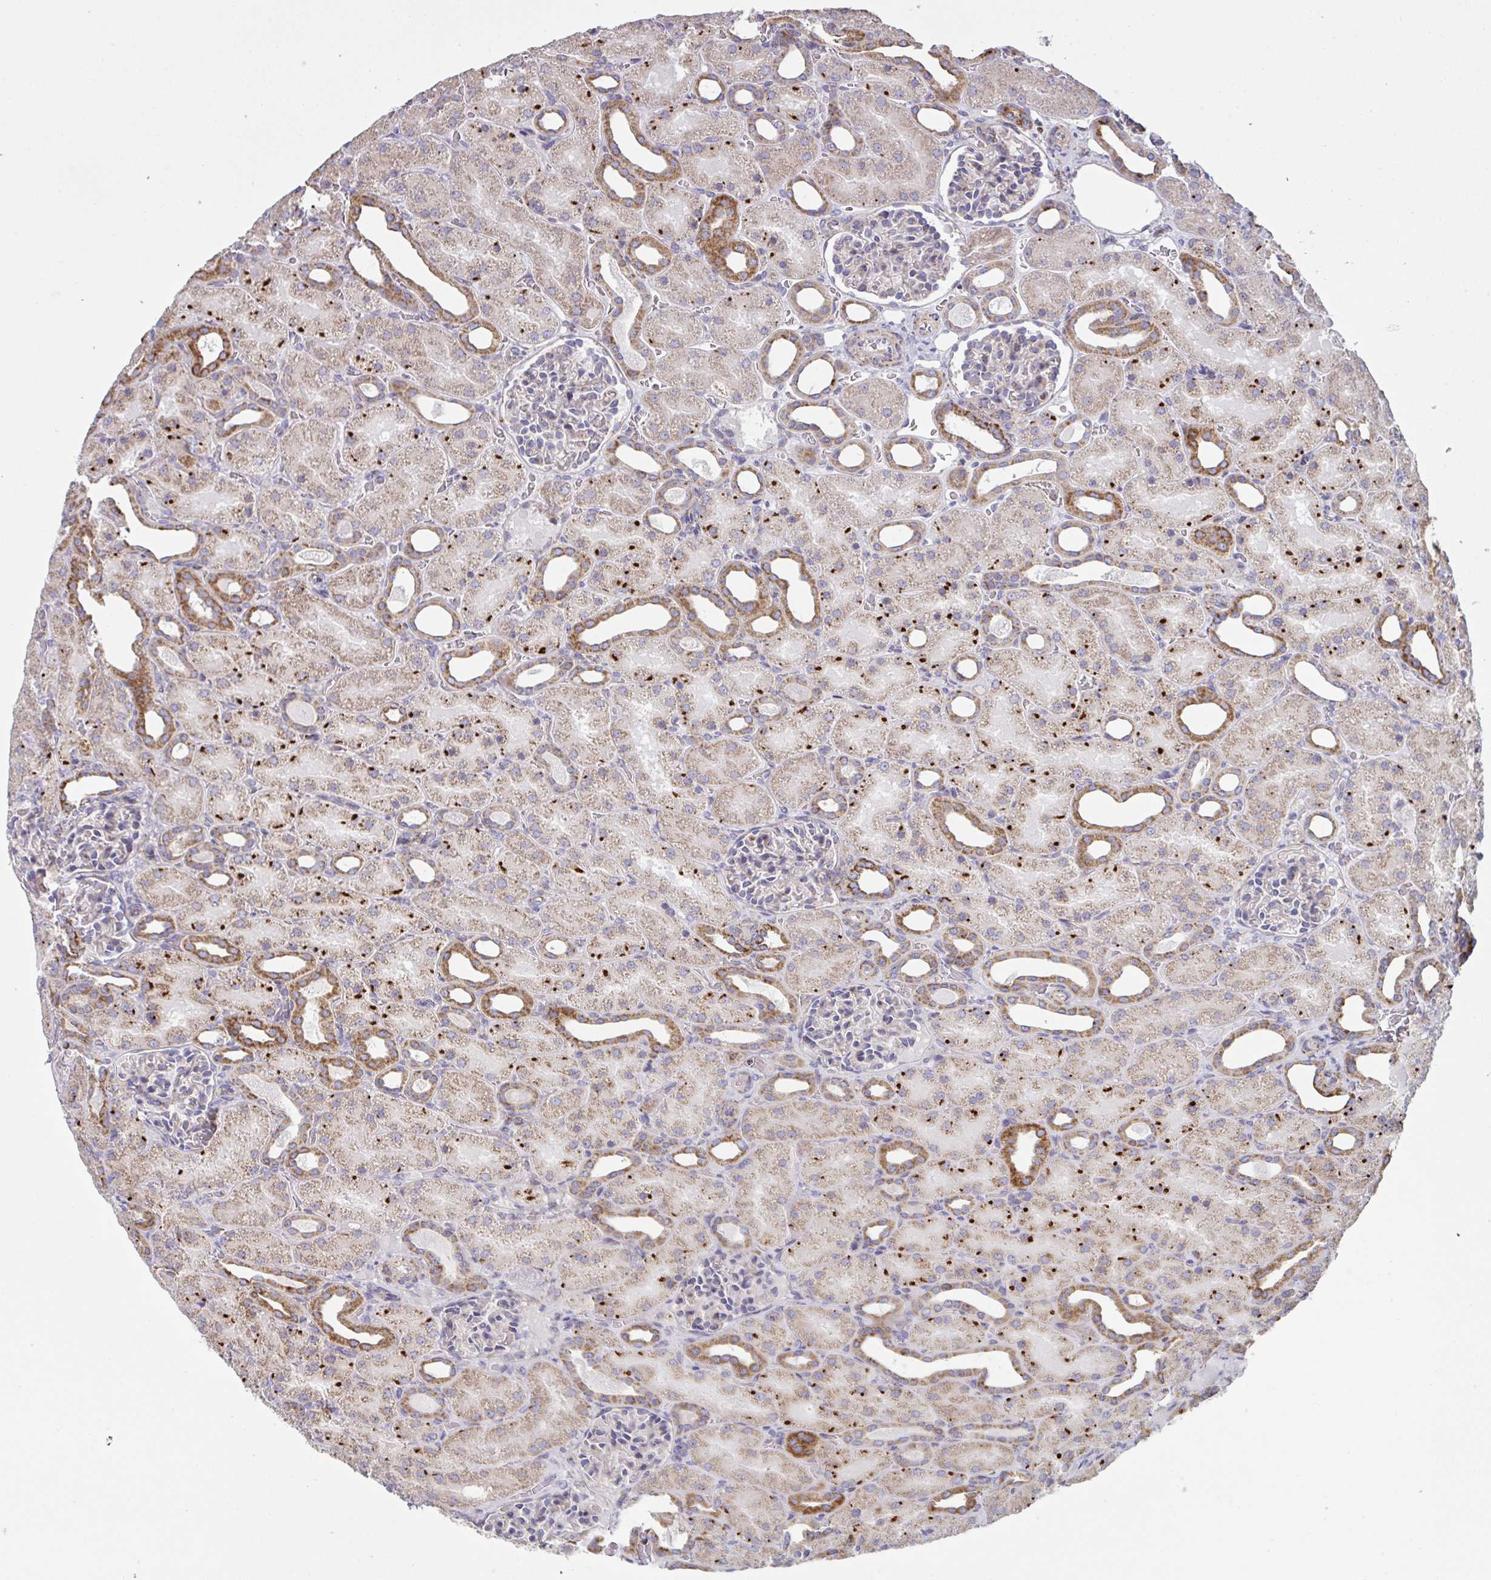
{"staining": {"intensity": "weak", "quantity": "<25%", "location": "cytoplasmic/membranous"}, "tissue": "kidney", "cell_type": "Cells in glomeruli", "image_type": "normal", "snomed": [{"axis": "morphology", "description": "Normal tissue, NOS"}, {"axis": "topography", "description": "Kidney"}], "caption": "Immunohistochemistry (IHC) of benign human kidney exhibits no staining in cells in glomeruli.", "gene": "MICOS10", "patient": {"sex": "male", "age": 2}}